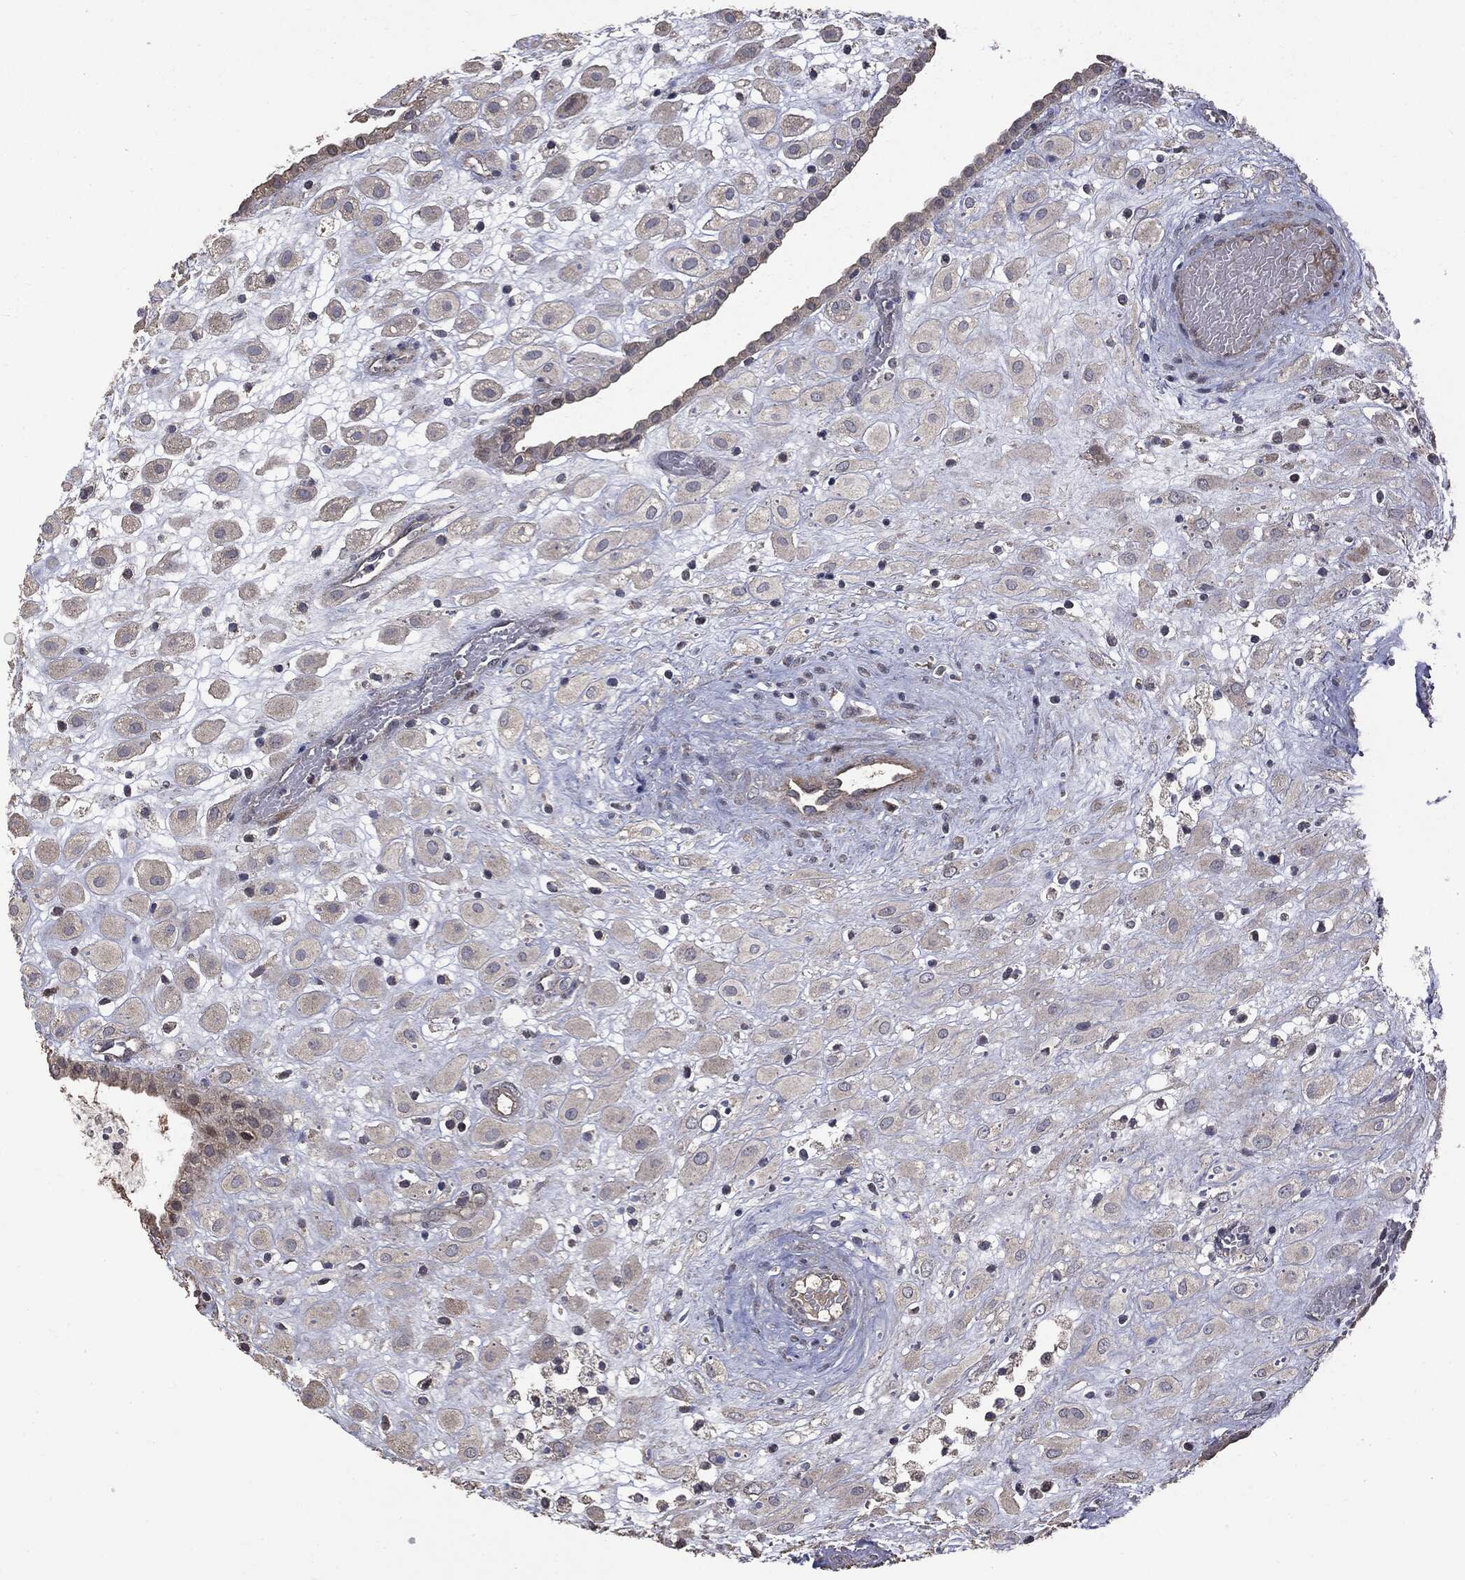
{"staining": {"intensity": "negative", "quantity": "none", "location": "none"}, "tissue": "placenta", "cell_type": "Decidual cells", "image_type": "normal", "snomed": [{"axis": "morphology", "description": "Normal tissue, NOS"}, {"axis": "topography", "description": "Placenta"}], "caption": "A micrograph of human placenta is negative for staining in decidual cells. The staining is performed using DAB brown chromogen with nuclei counter-stained in using hematoxylin.", "gene": "MTOR", "patient": {"sex": "female", "age": 24}}